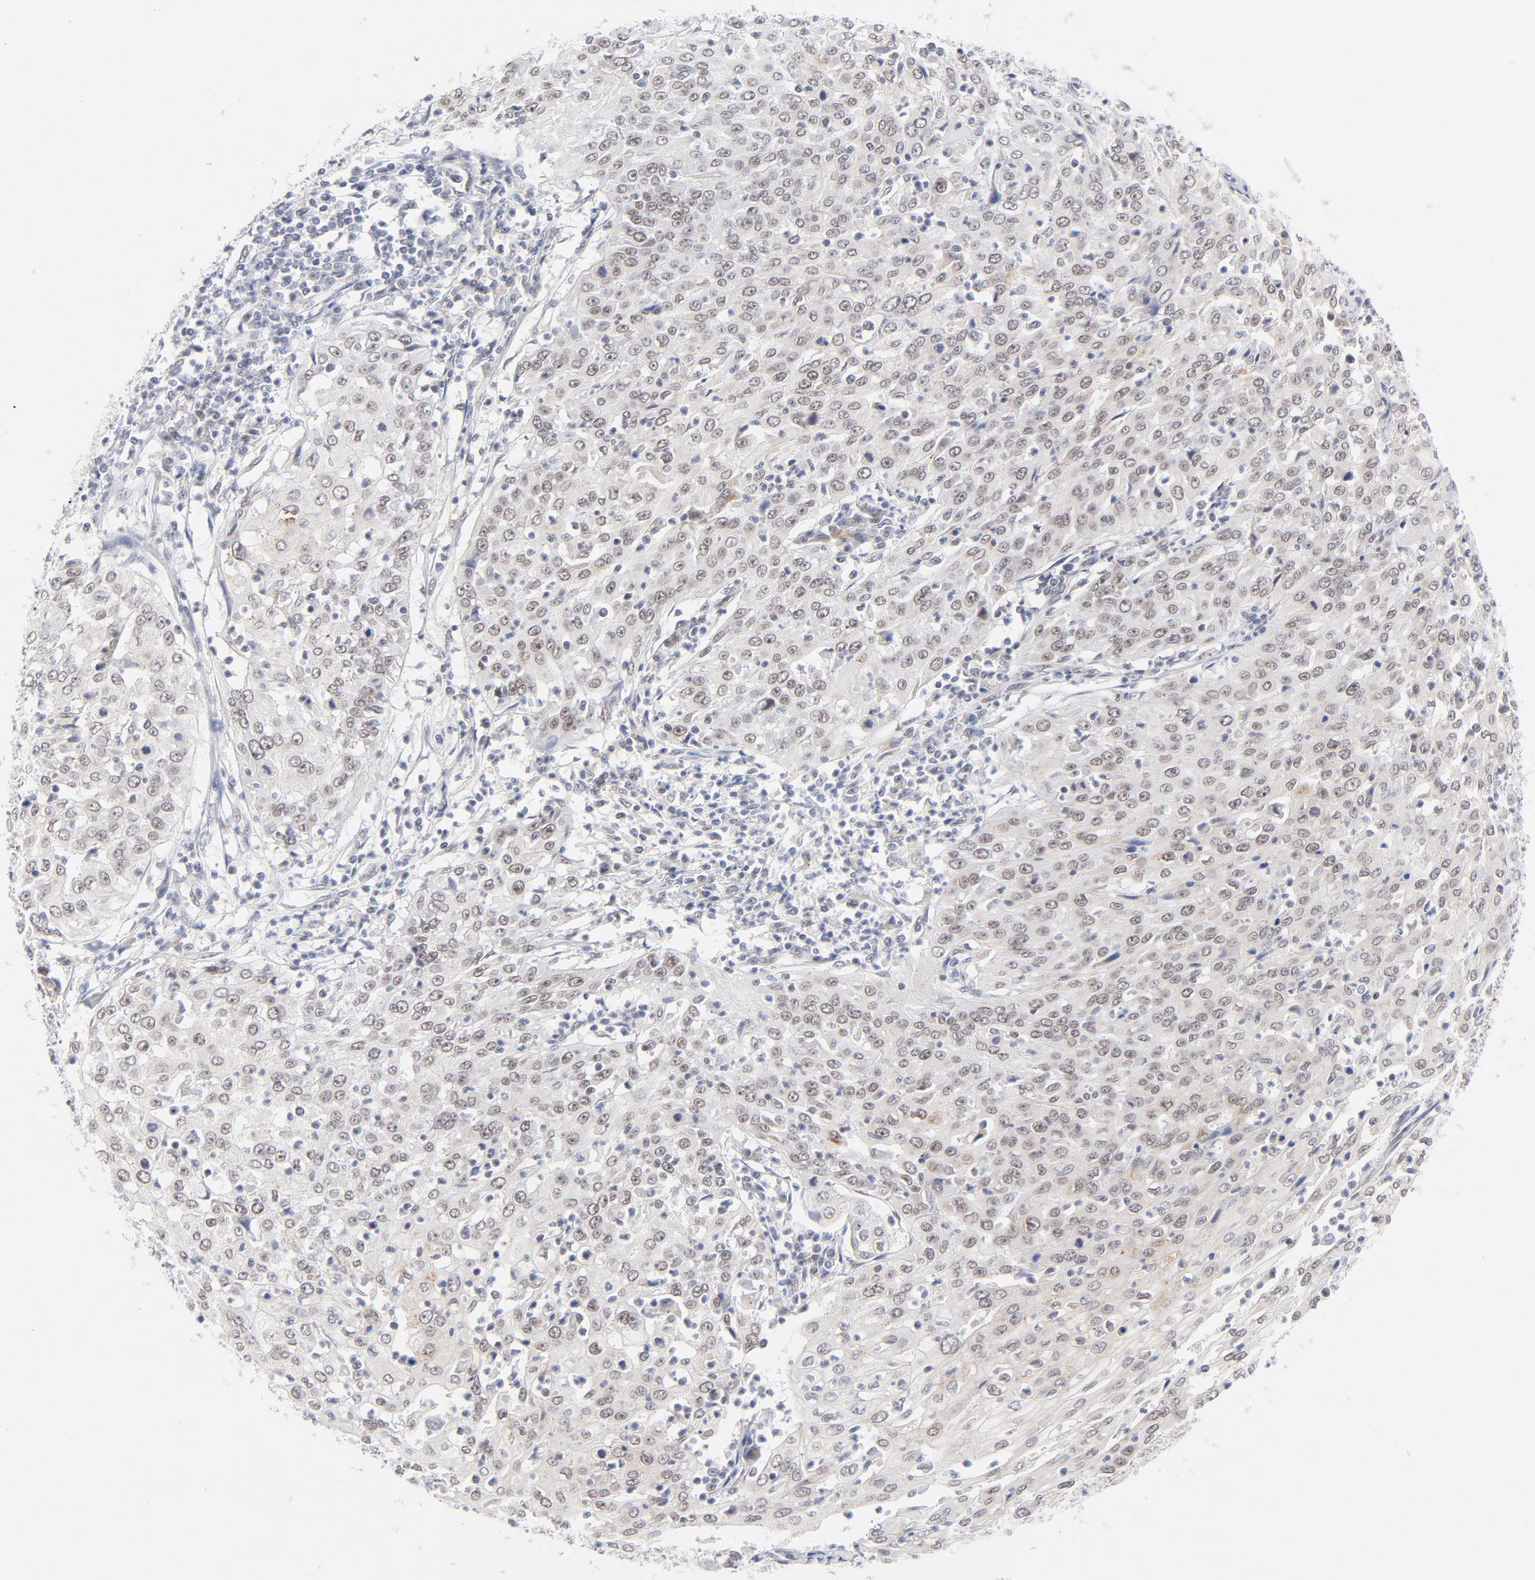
{"staining": {"intensity": "weak", "quantity": "25%-75%", "location": "nuclear"}, "tissue": "cervical cancer", "cell_type": "Tumor cells", "image_type": "cancer", "snomed": [{"axis": "morphology", "description": "Squamous cell carcinoma, NOS"}, {"axis": "topography", "description": "Cervix"}], "caption": "This photomicrograph shows IHC staining of human cervical squamous cell carcinoma, with low weak nuclear positivity in approximately 25%-75% of tumor cells.", "gene": "BAP1", "patient": {"sex": "female", "age": 39}}